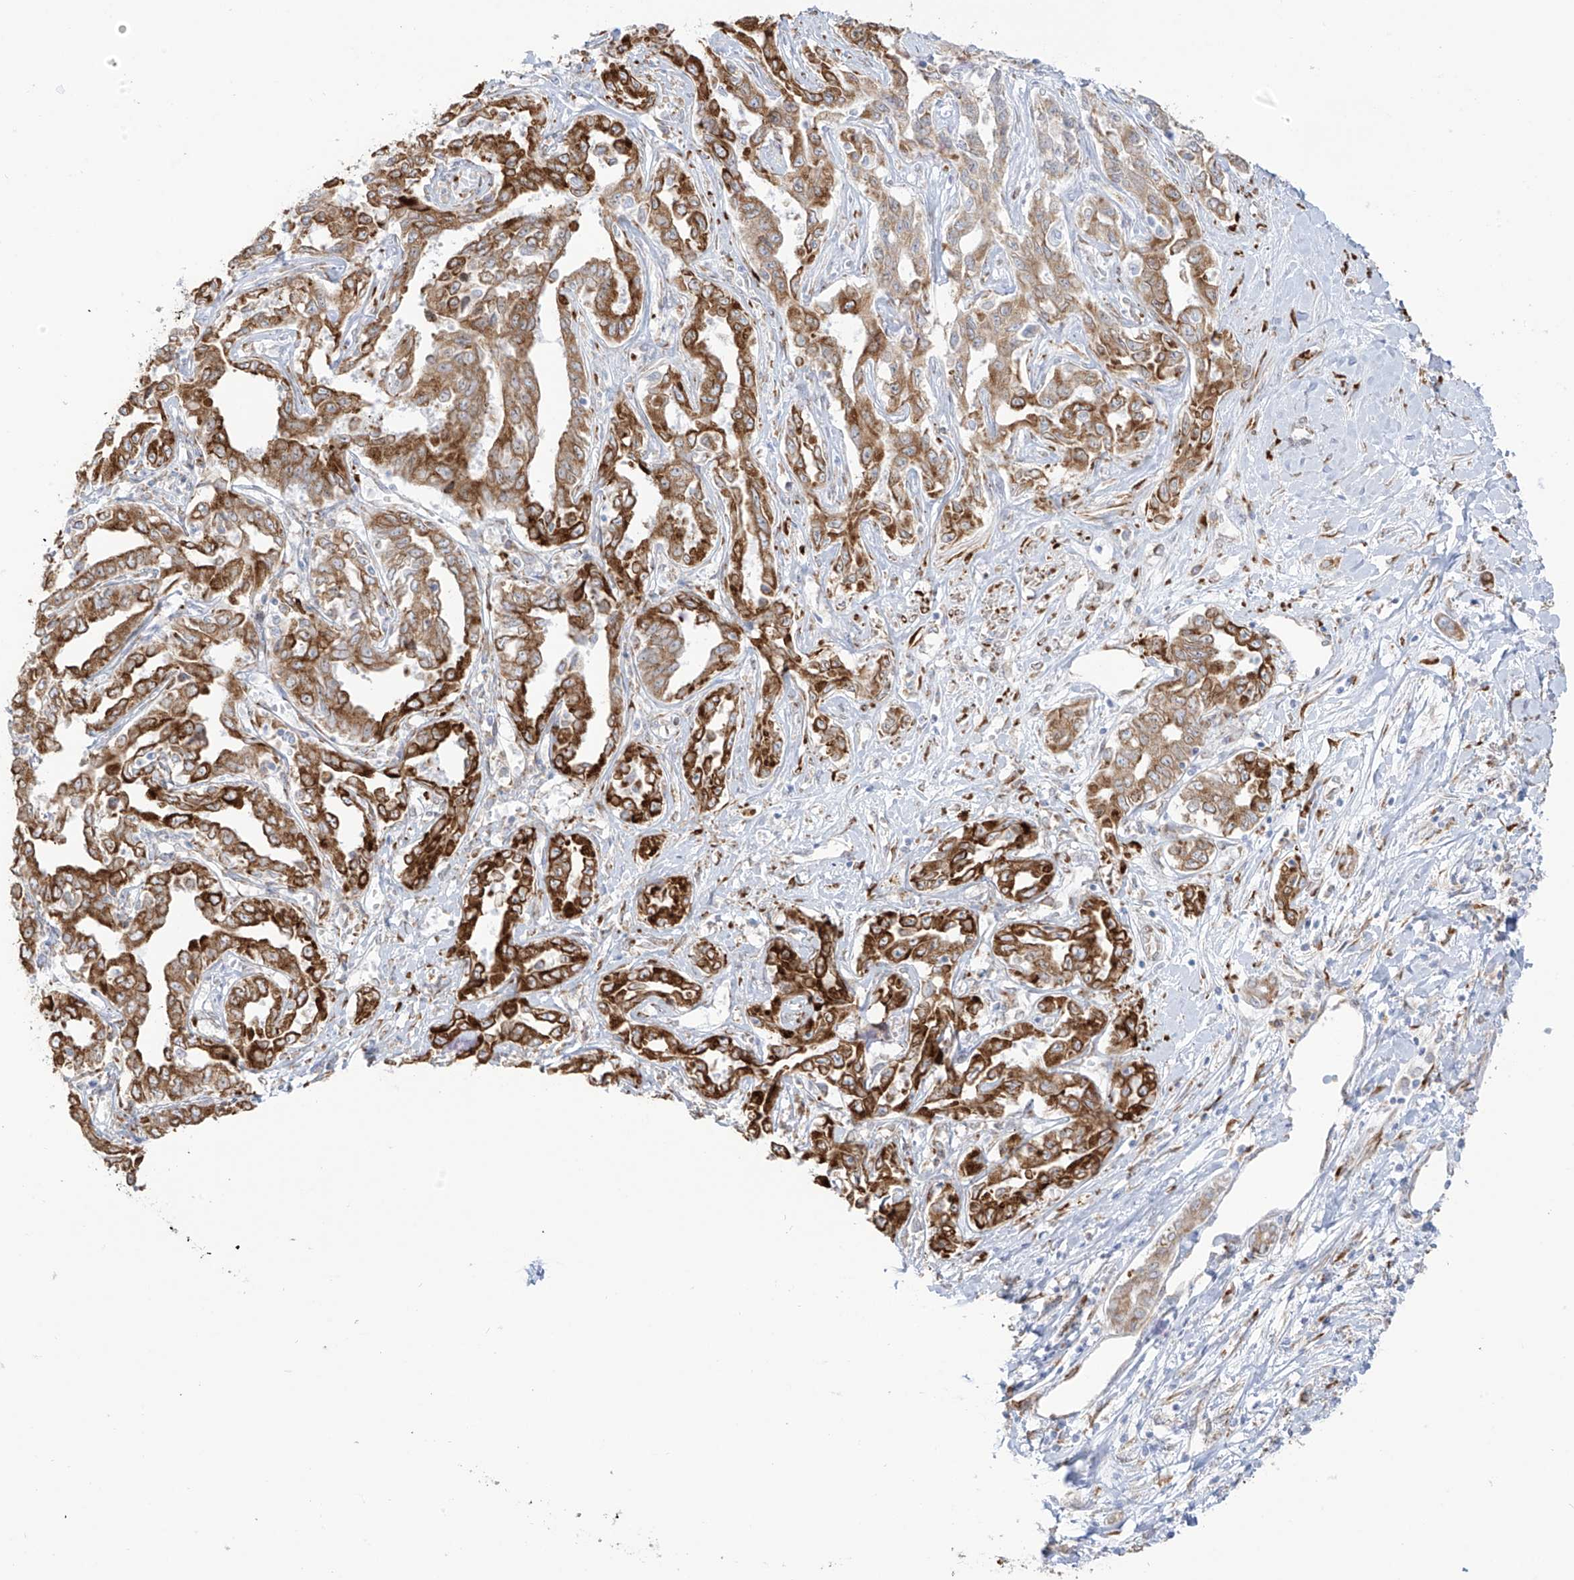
{"staining": {"intensity": "strong", "quantity": ">75%", "location": "cytoplasmic/membranous"}, "tissue": "liver cancer", "cell_type": "Tumor cells", "image_type": "cancer", "snomed": [{"axis": "morphology", "description": "Cholangiocarcinoma"}, {"axis": "topography", "description": "Liver"}], "caption": "DAB immunohistochemical staining of liver cholangiocarcinoma displays strong cytoplasmic/membranous protein positivity in about >75% of tumor cells. Immunohistochemistry (ihc) stains the protein of interest in brown and the nuclei are stained blue.", "gene": "LRRC59", "patient": {"sex": "male", "age": 59}}